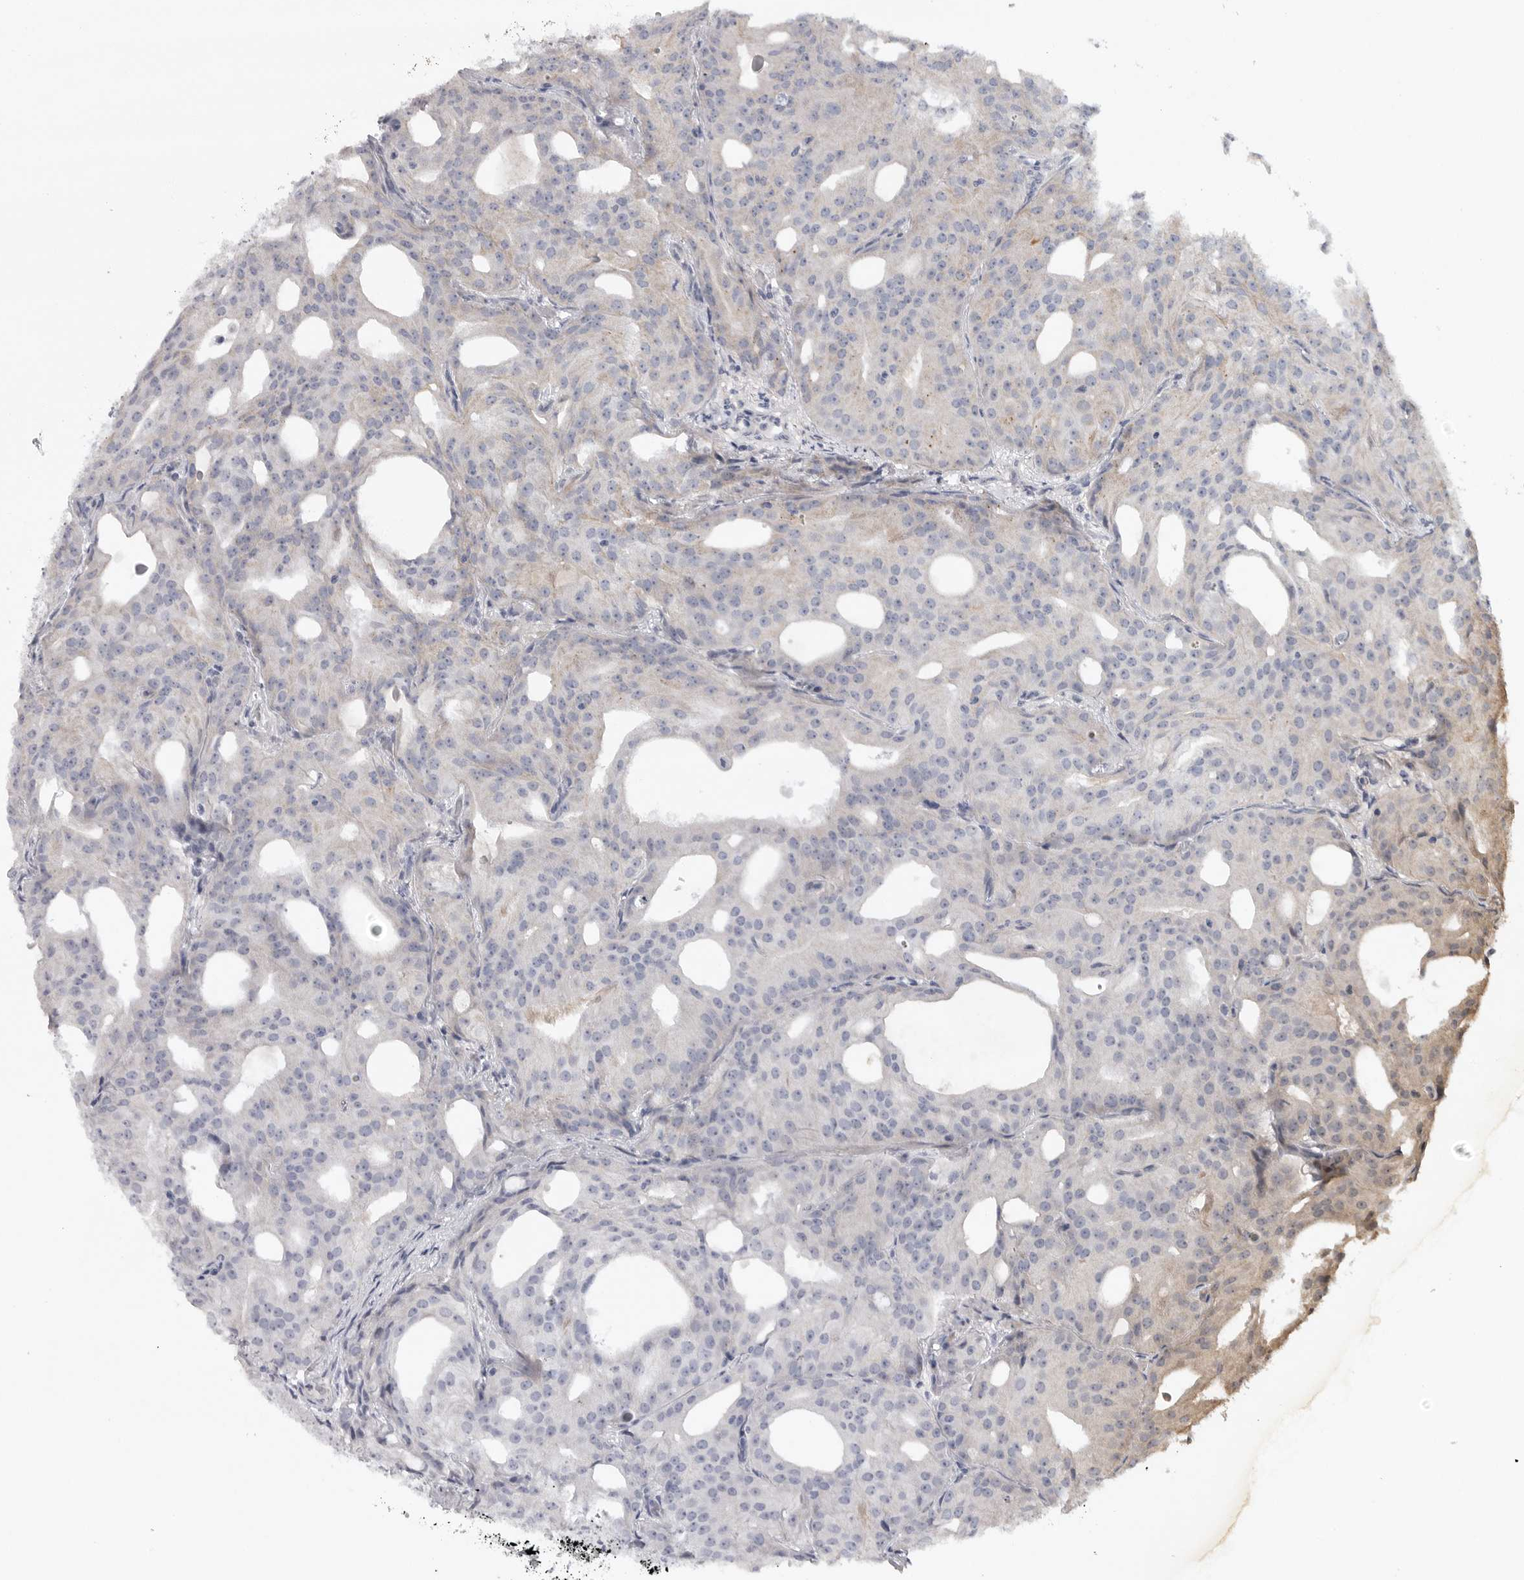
{"staining": {"intensity": "negative", "quantity": "none", "location": "none"}, "tissue": "prostate cancer", "cell_type": "Tumor cells", "image_type": "cancer", "snomed": [{"axis": "morphology", "description": "Adenocarcinoma, Medium grade"}, {"axis": "topography", "description": "Prostate"}], "caption": "DAB (3,3'-diaminobenzidine) immunohistochemical staining of human prostate adenocarcinoma (medium-grade) reveals no significant expression in tumor cells.", "gene": "FBXO43", "patient": {"sex": "male", "age": 88}}